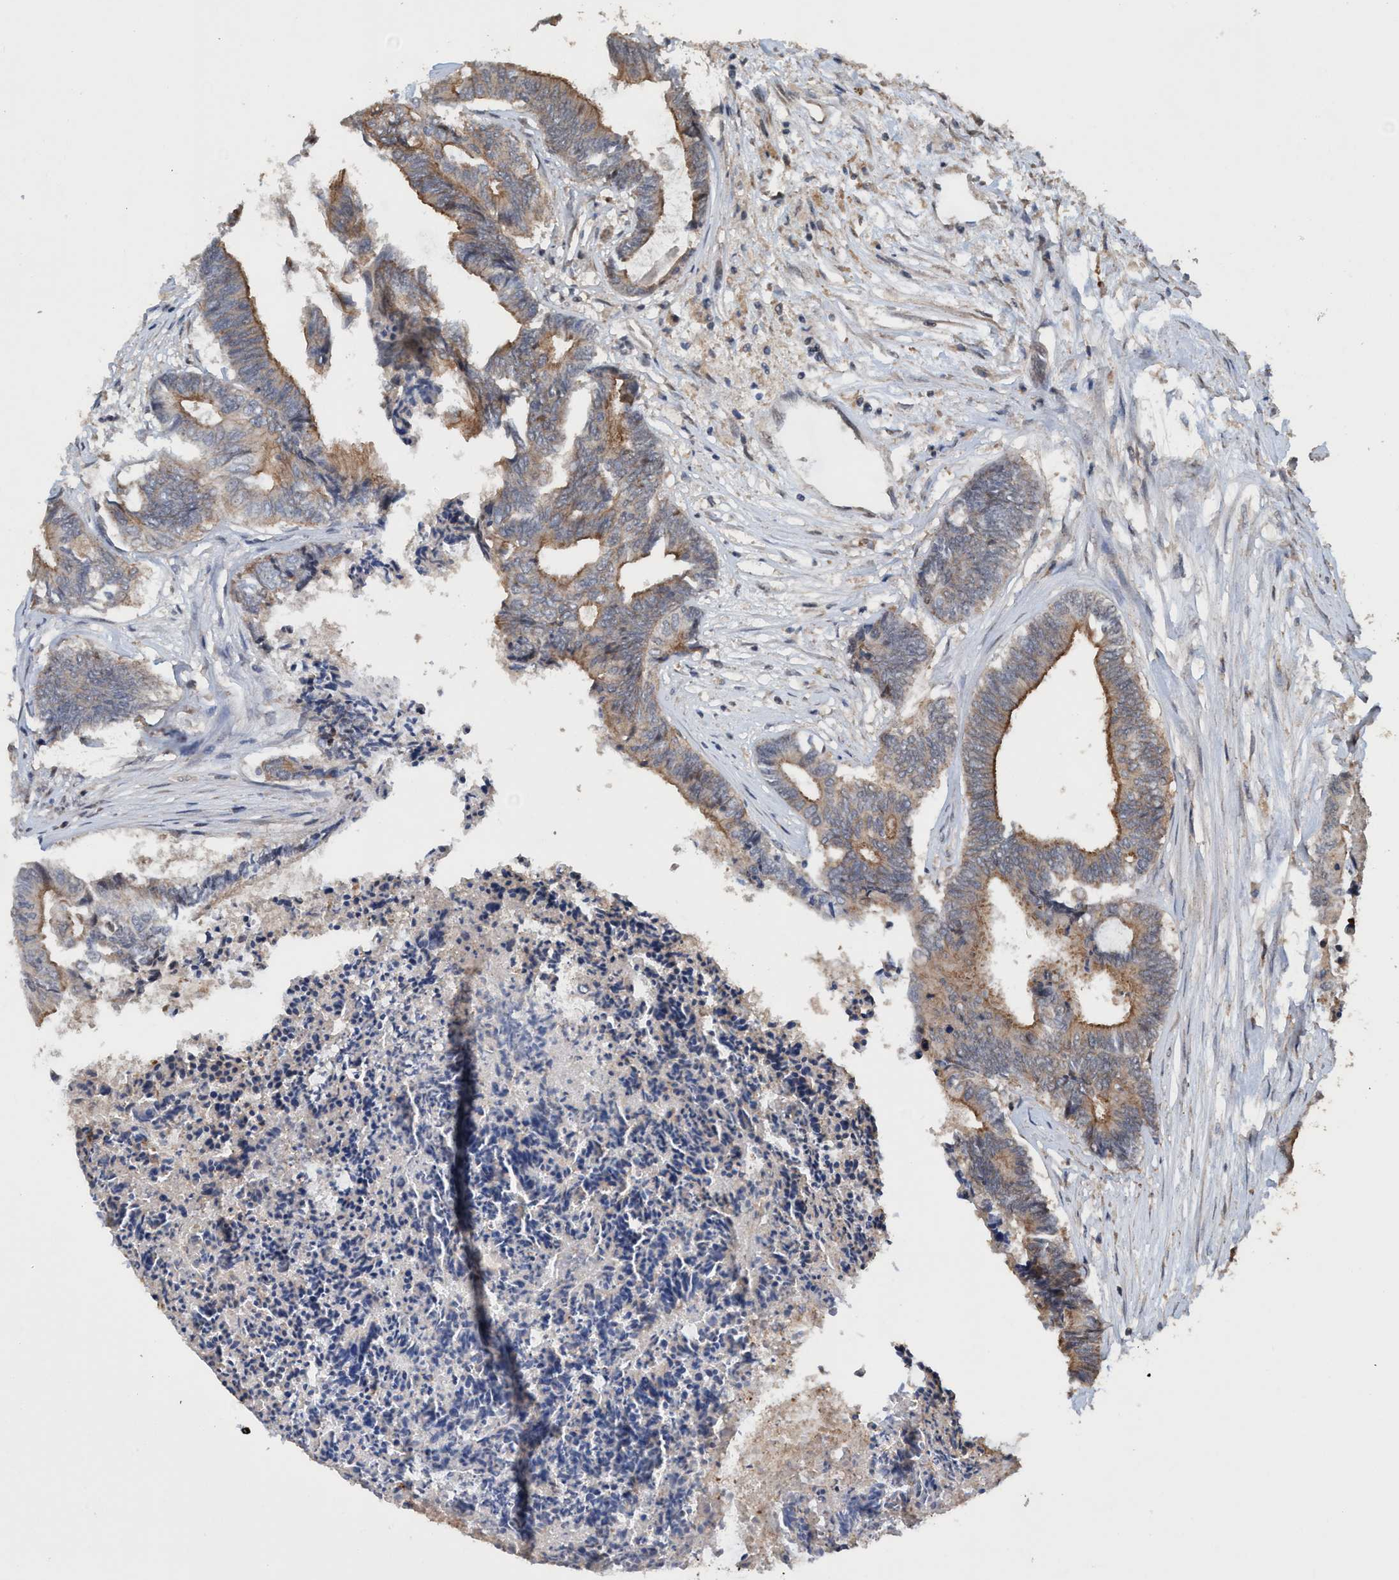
{"staining": {"intensity": "moderate", "quantity": ">75%", "location": "cytoplasmic/membranous"}, "tissue": "colorectal cancer", "cell_type": "Tumor cells", "image_type": "cancer", "snomed": [{"axis": "morphology", "description": "Adenocarcinoma, NOS"}, {"axis": "topography", "description": "Rectum"}], "caption": "An image showing moderate cytoplasmic/membranous staining in approximately >75% of tumor cells in colorectal cancer, as visualized by brown immunohistochemical staining.", "gene": "TRPC7", "patient": {"sex": "male", "age": 63}}